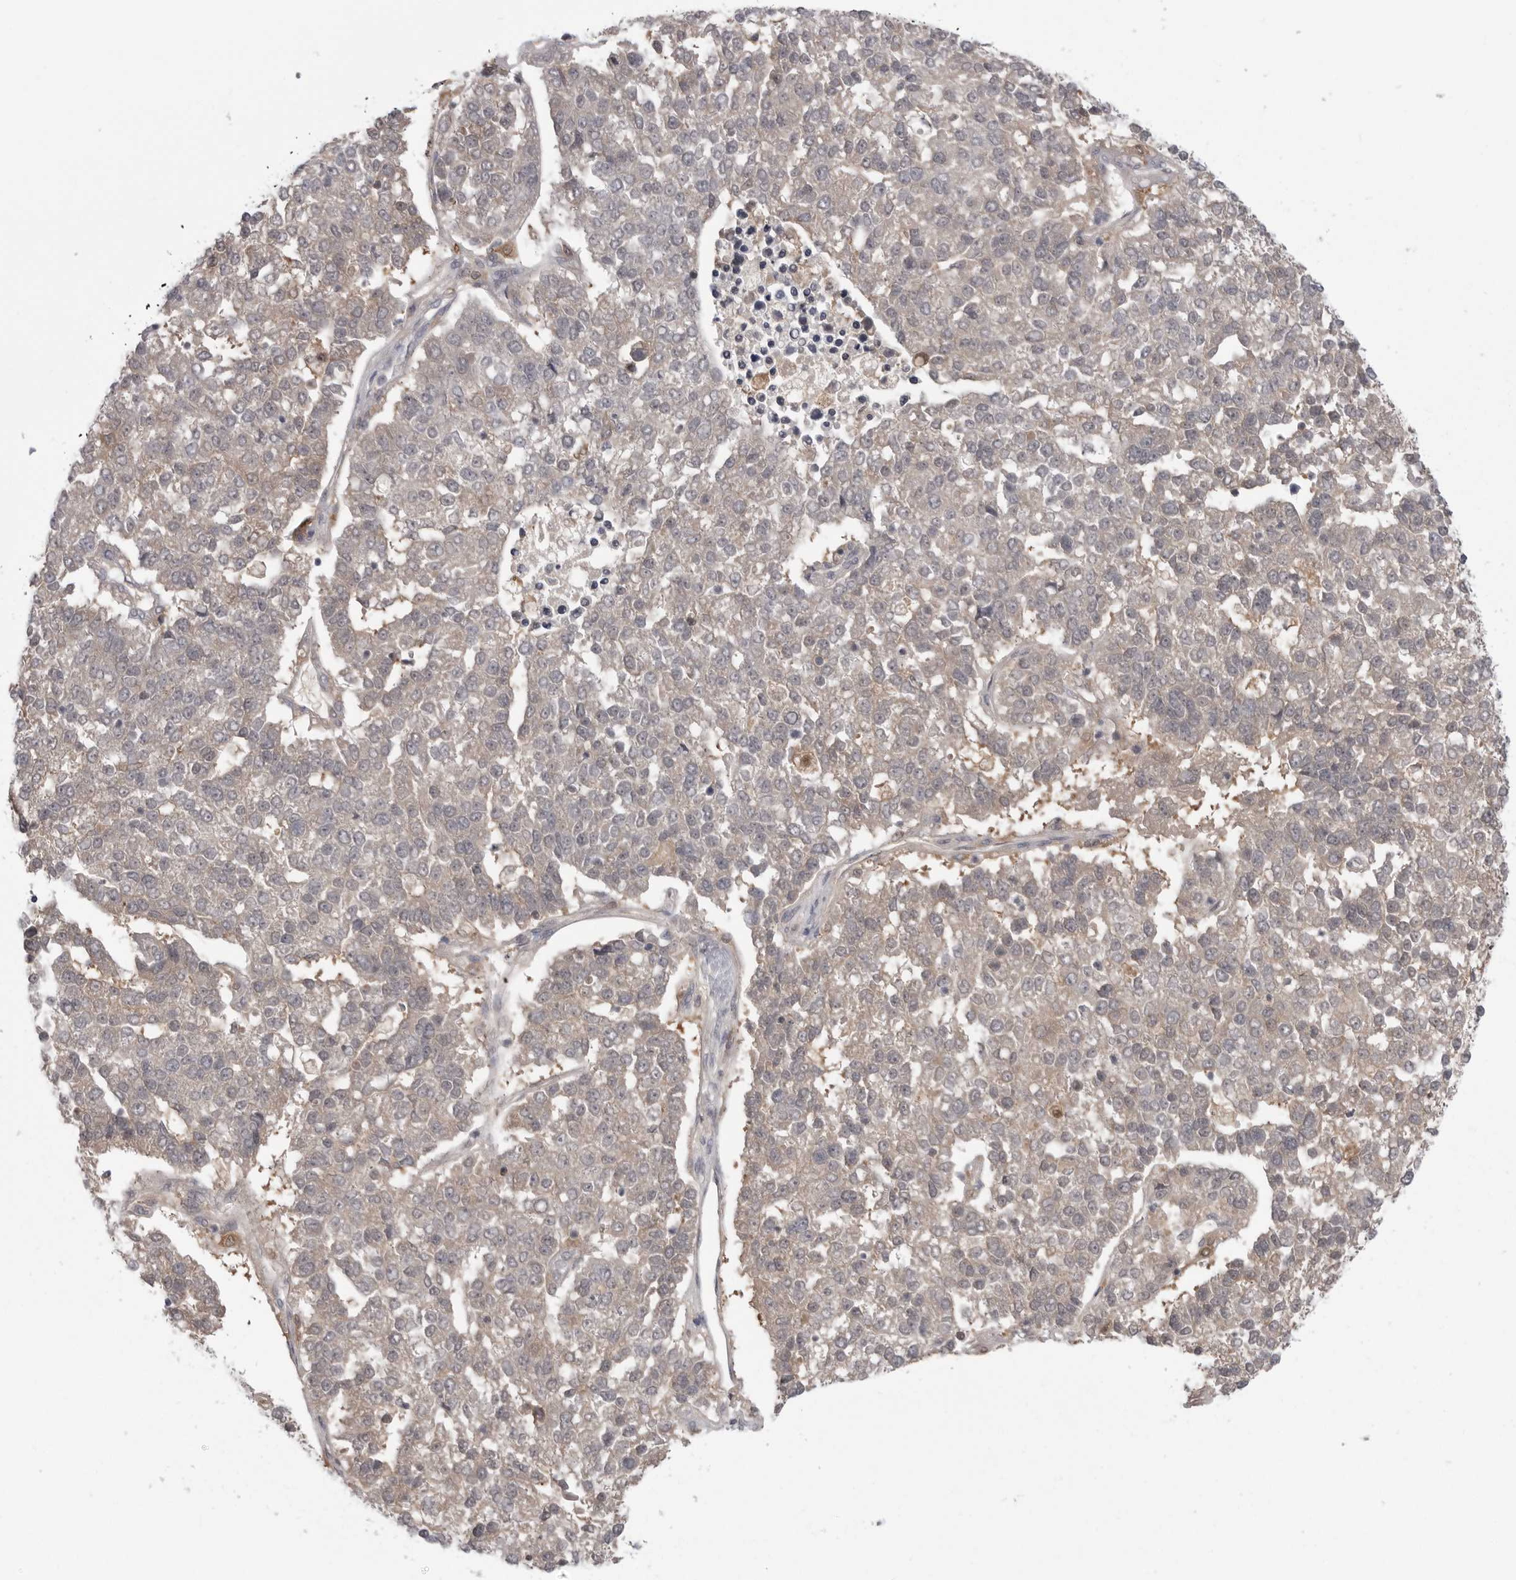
{"staining": {"intensity": "weak", "quantity": "<25%", "location": "cytoplasmic/membranous"}, "tissue": "pancreatic cancer", "cell_type": "Tumor cells", "image_type": "cancer", "snomed": [{"axis": "morphology", "description": "Adenocarcinoma, NOS"}, {"axis": "topography", "description": "Pancreas"}], "caption": "High power microscopy photomicrograph of an IHC micrograph of pancreatic adenocarcinoma, revealing no significant positivity in tumor cells.", "gene": "PNPO", "patient": {"sex": "female", "age": 61}}